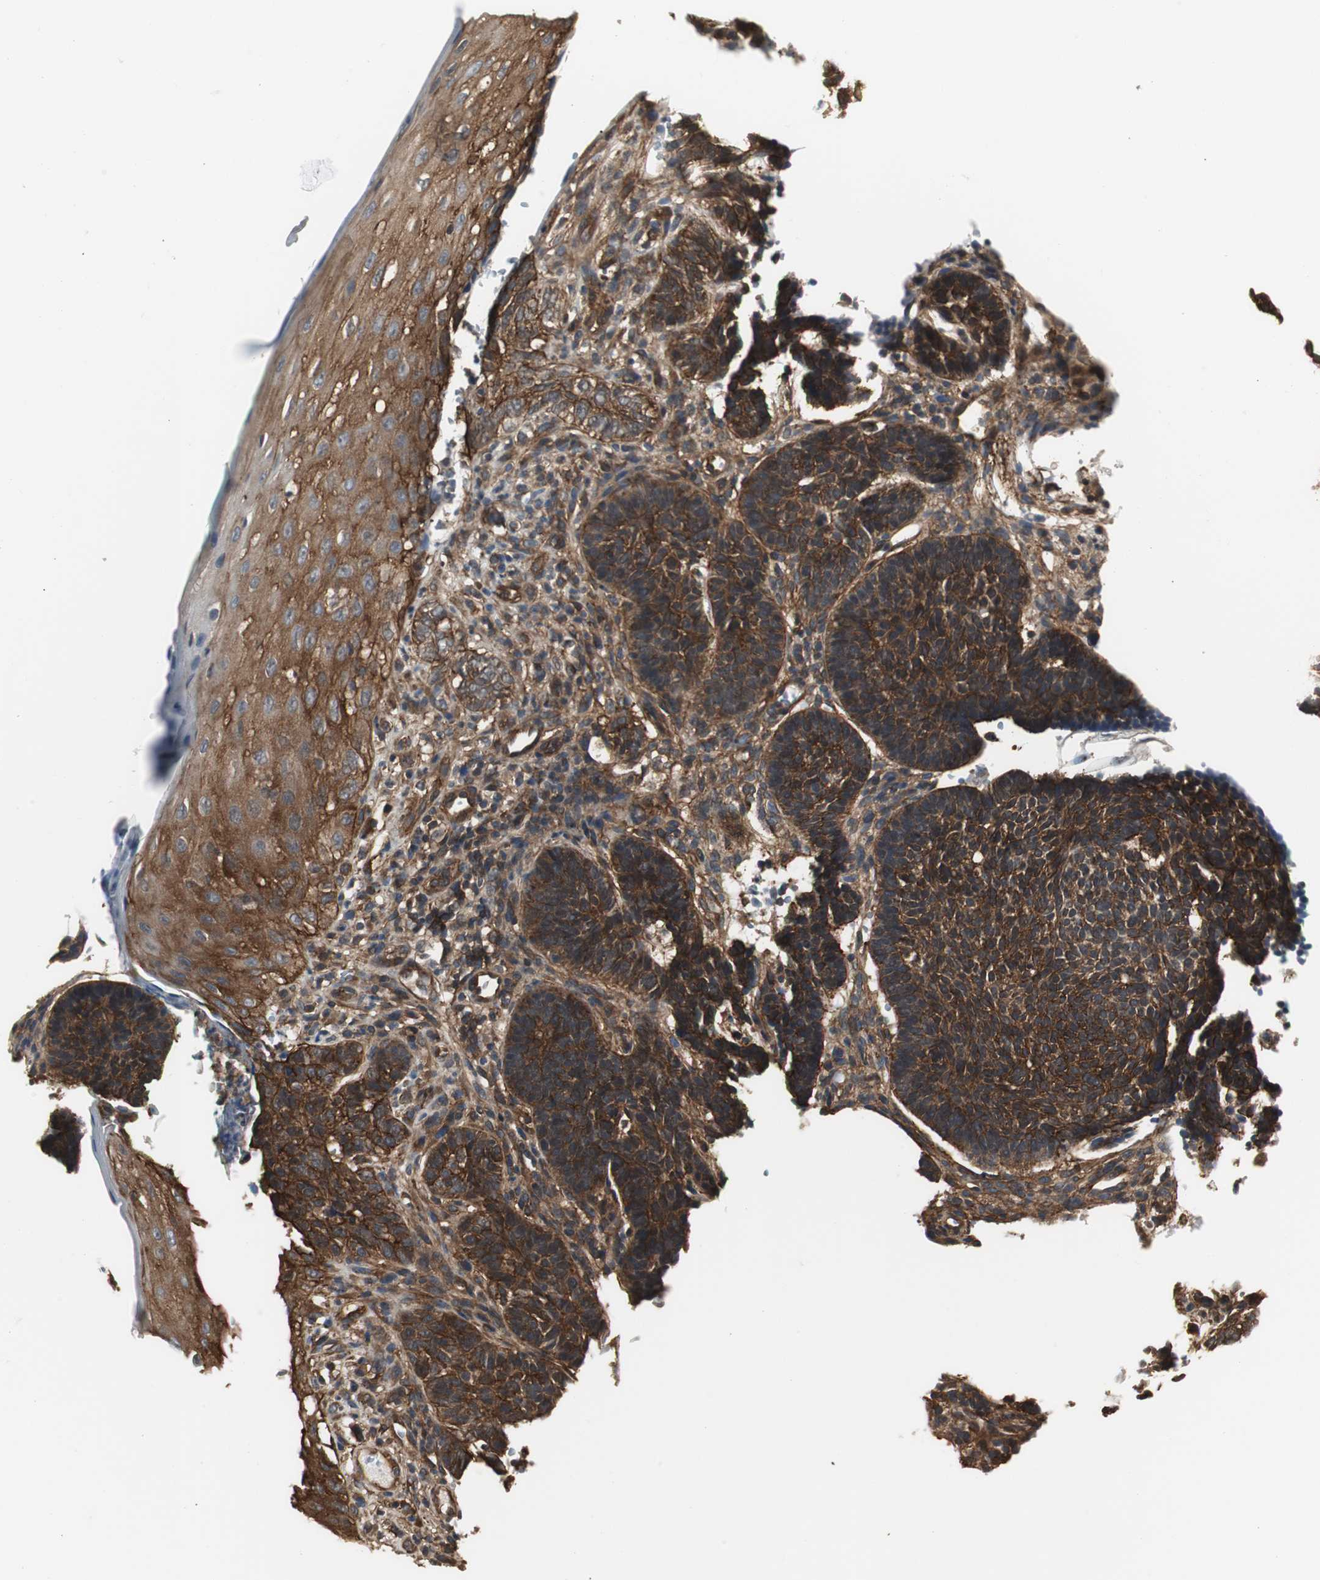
{"staining": {"intensity": "strong", "quantity": ">75%", "location": "cytoplasmic/membranous"}, "tissue": "skin cancer", "cell_type": "Tumor cells", "image_type": "cancer", "snomed": [{"axis": "morphology", "description": "Normal tissue, NOS"}, {"axis": "morphology", "description": "Basal cell carcinoma"}, {"axis": "topography", "description": "Skin"}], "caption": "Human skin cancer (basal cell carcinoma) stained with a brown dye demonstrates strong cytoplasmic/membranous positive staining in about >75% of tumor cells.", "gene": "PTPN11", "patient": {"sex": "male", "age": 87}}